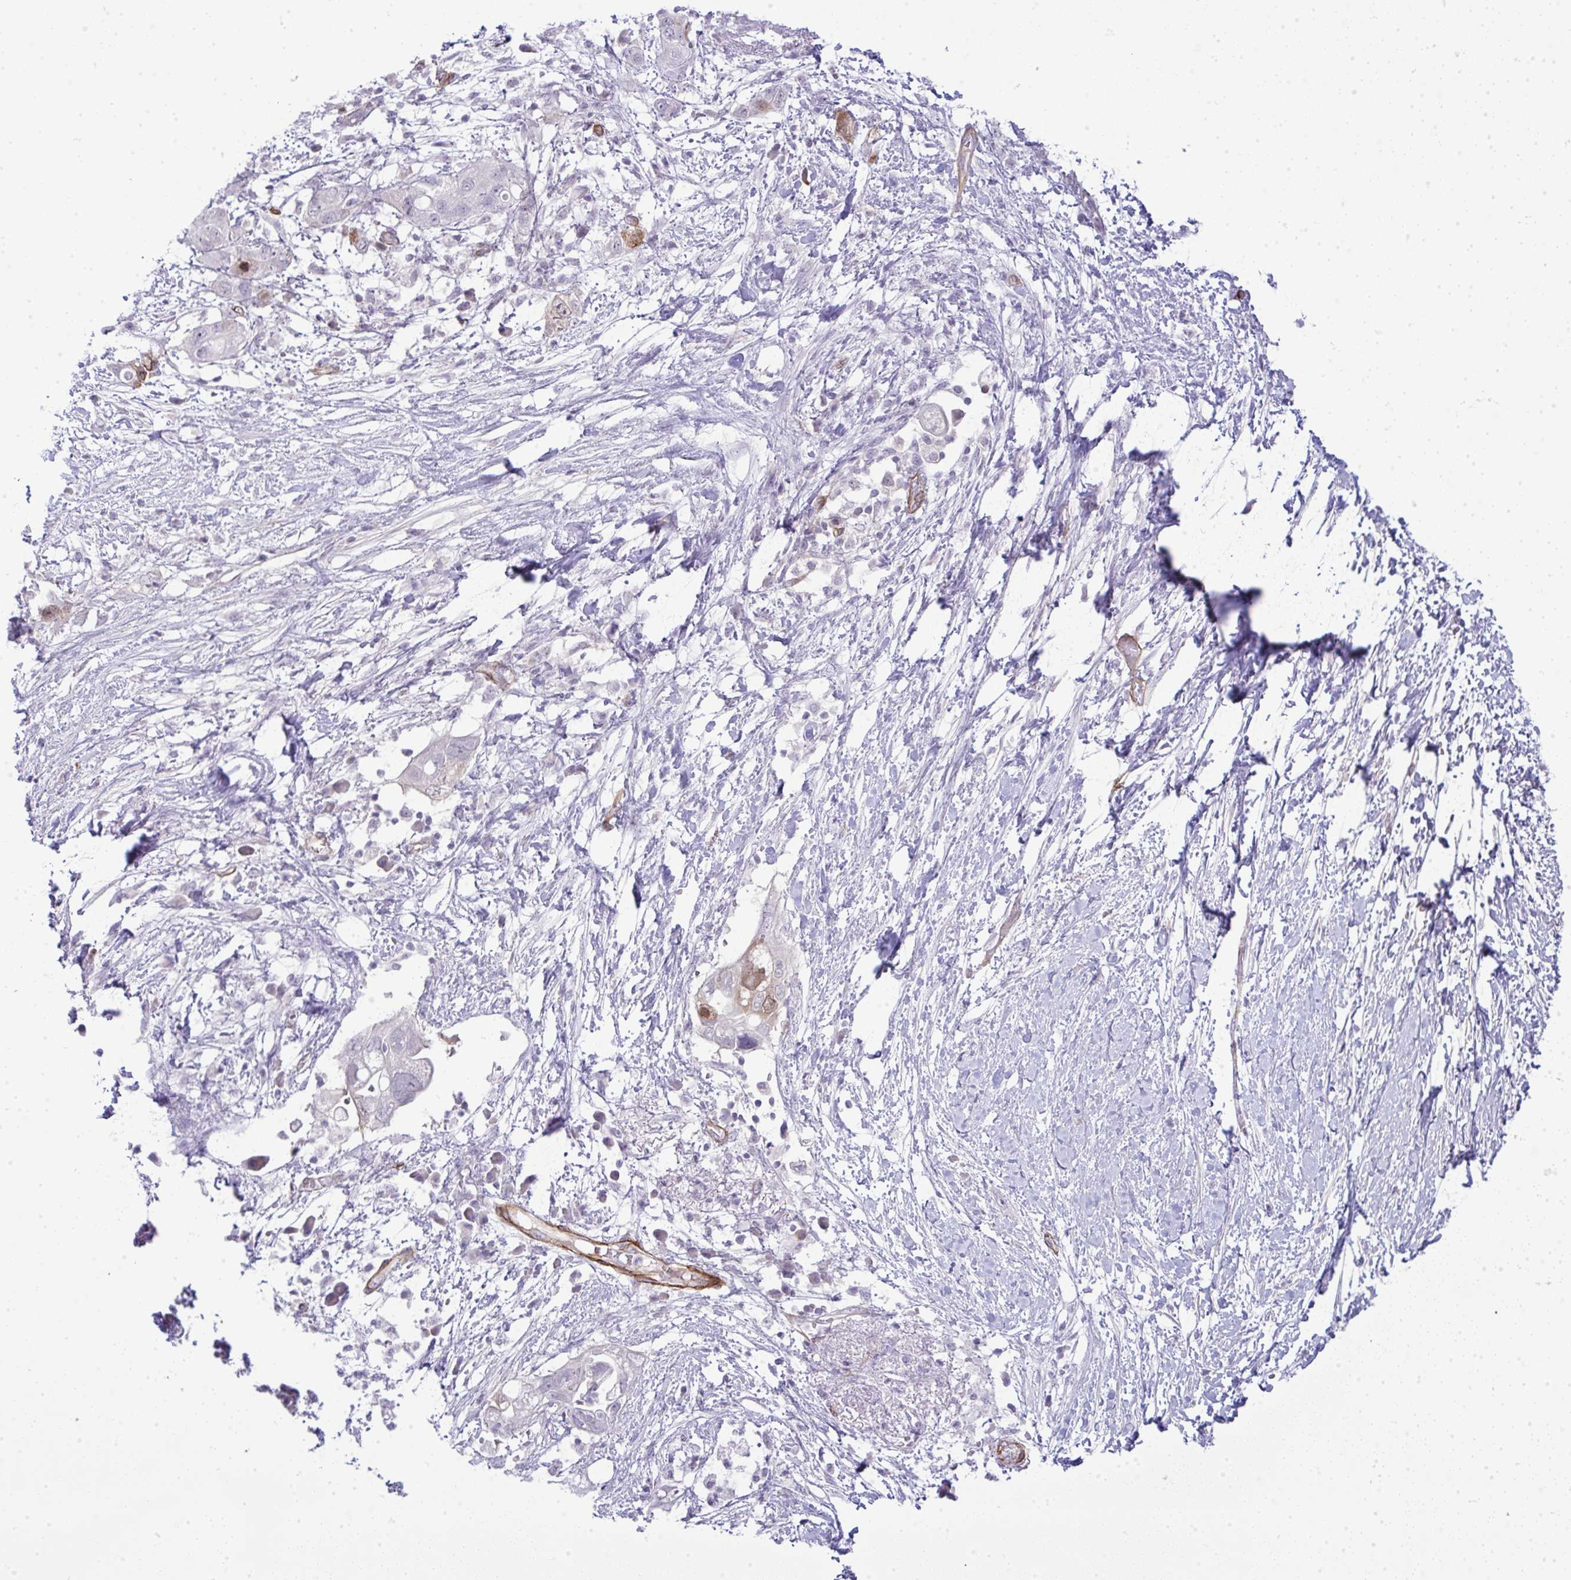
{"staining": {"intensity": "moderate", "quantity": "<25%", "location": "cytoplasmic/membranous,nuclear"}, "tissue": "pancreatic cancer", "cell_type": "Tumor cells", "image_type": "cancer", "snomed": [{"axis": "morphology", "description": "Adenocarcinoma, NOS"}, {"axis": "topography", "description": "Pancreas"}], "caption": "Immunohistochemical staining of human pancreatic adenocarcinoma demonstrates low levels of moderate cytoplasmic/membranous and nuclear staining in about <25% of tumor cells.", "gene": "UBE2S", "patient": {"sex": "female", "age": 72}}